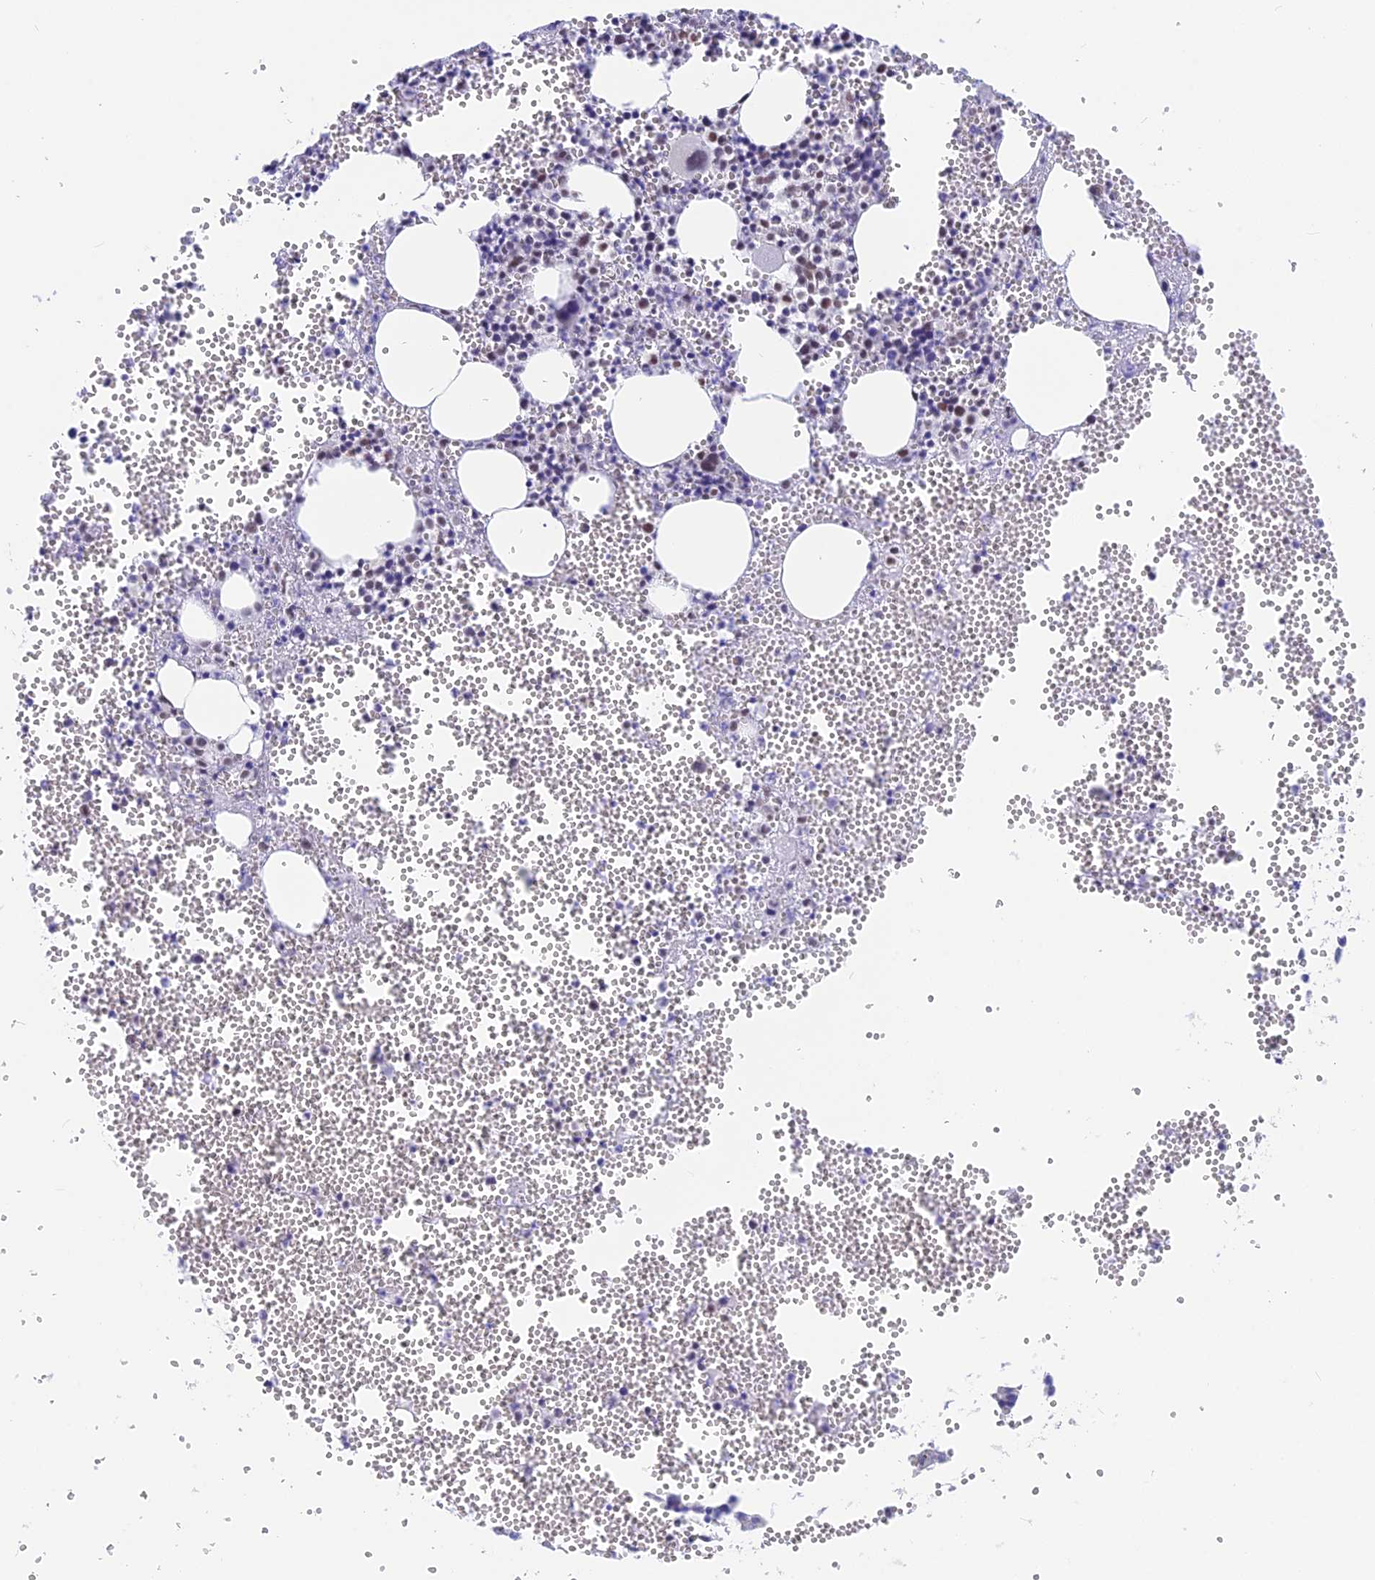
{"staining": {"intensity": "moderate", "quantity": "<25%", "location": "nuclear"}, "tissue": "bone marrow", "cell_type": "Hematopoietic cells", "image_type": "normal", "snomed": [{"axis": "morphology", "description": "Normal tissue, NOS"}, {"axis": "topography", "description": "Bone marrow"}], "caption": "About <25% of hematopoietic cells in unremarkable bone marrow demonstrate moderate nuclear protein staining as visualized by brown immunohistochemical staining.", "gene": "SRSF5", "patient": {"sex": "female", "age": 77}}